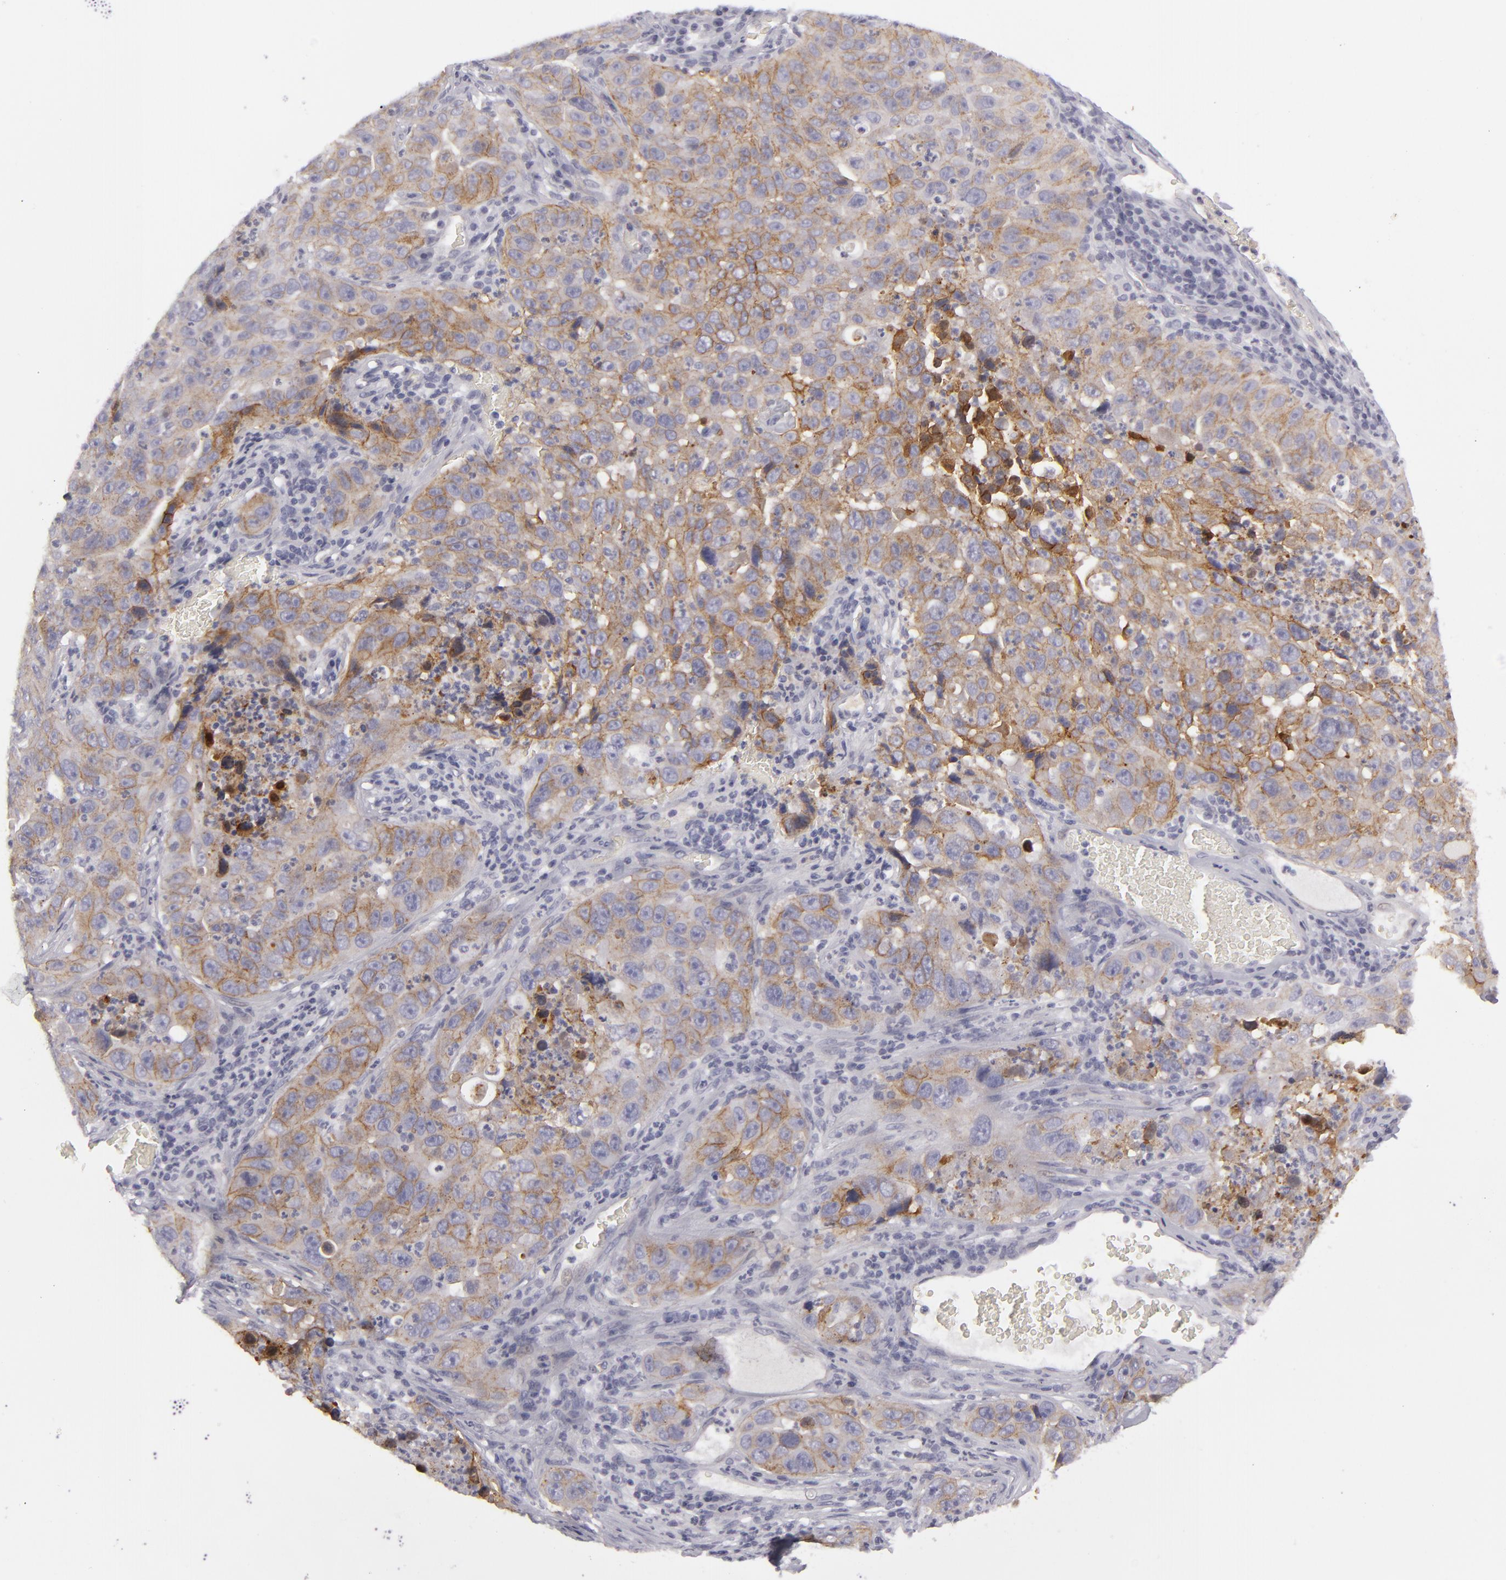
{"staining": {"intensity": "moderate", "quantity": ">75%", "location": "none"}, "tissue": "lung cancer", "cell_type": "Tumor cells", "image_type": "cancer", "snomed": [{"axis": "morphology", "description": "Squamous cell carcinoma, NOS"}, {"axis": "topography", "description": "Lung"}], "caption": "Squamous cell carcinoma (lung) stained with a brown dye shows moderate None positive positivity in about >75% of tumor cells.", "gene": "JUP", "patient": {"sex": "male", "age": 64}}